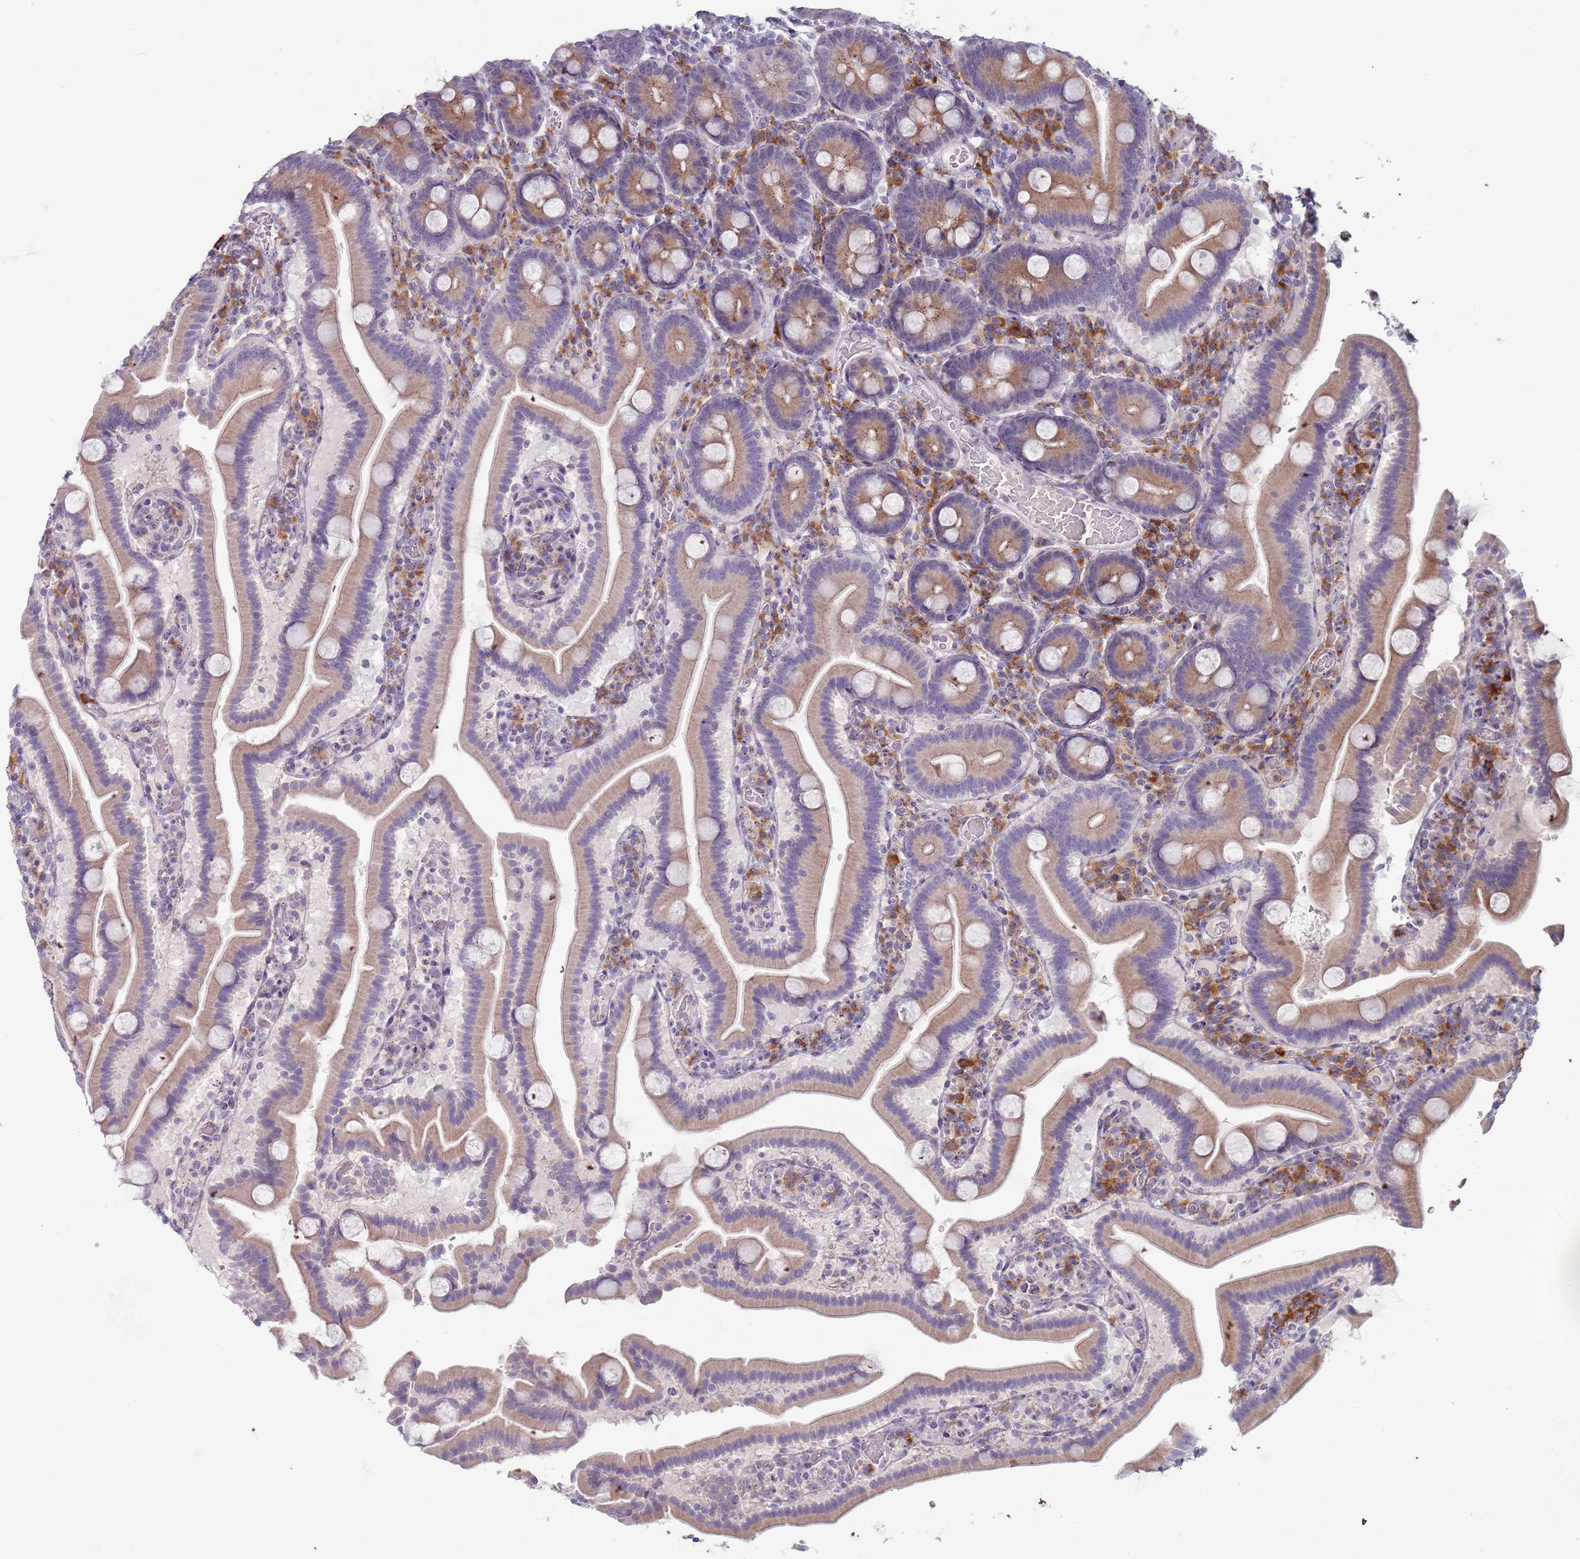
{"staining": {"intensity": "moderate", "quantity": ">75%", "location": "cytoplasmic/membranous"}, "tissue": "duodenum", "cell_type": "Glandular cells", "image_type": "normal", "snomed": [{"axis": "morphology", "description": "Normal tissue, NOS"}, {"axis": "topography", "description": "Duodenum"}], "caption": "Glandular cells exhibit medium levels of moderate cytoplasmic/membranous expression in approximately >75% of cells in benign duodenum.", "gene": "LTB", "patient": {"sex": "male", "age": 55}}